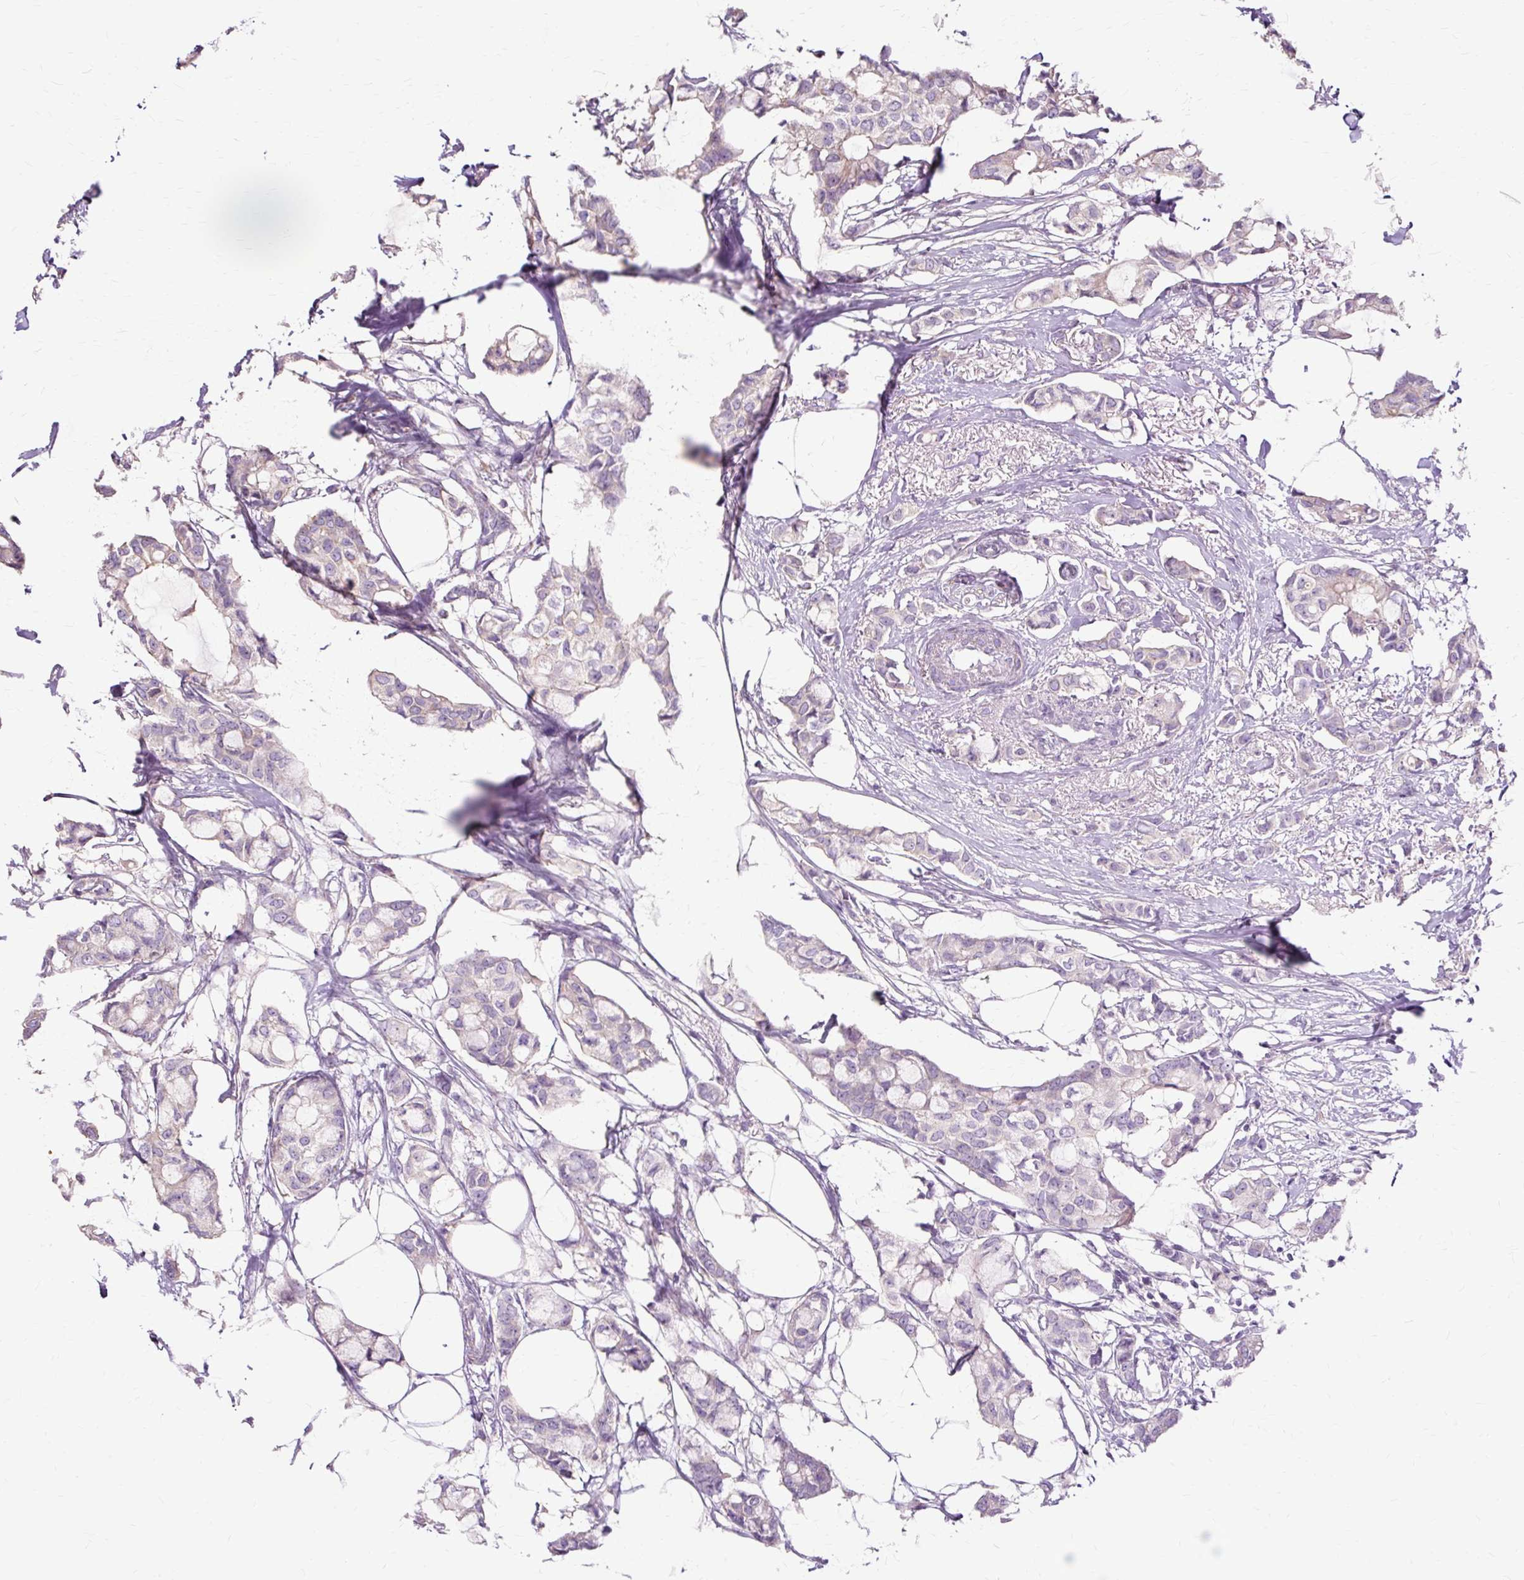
{"staining": {"intensity": "negative", "quantity": "none", "location": "none"}, "tissue": "breast cancer", "cell_type": "Tumor cells", "image_type": "cancer", "snomed": [{"axis": "morphology", "description": "Duct carcinoma"}, {"axis": "topography", "description": "Breast"}], "caption": "This micrograph is of breast cancer (infiltrating ductal carcinoma) stained with IHC to label a protein in brown with the nuclei are counter-stained blue. There is no positivity in tumor cells. (DAB (3,3'-diaminobenzidine) immunohistochemistry (IHC) visualized using brightfield microscopy, high magnification).", "gene": "TSPAN8", "patient": {"sex": "female", "age": 73}}